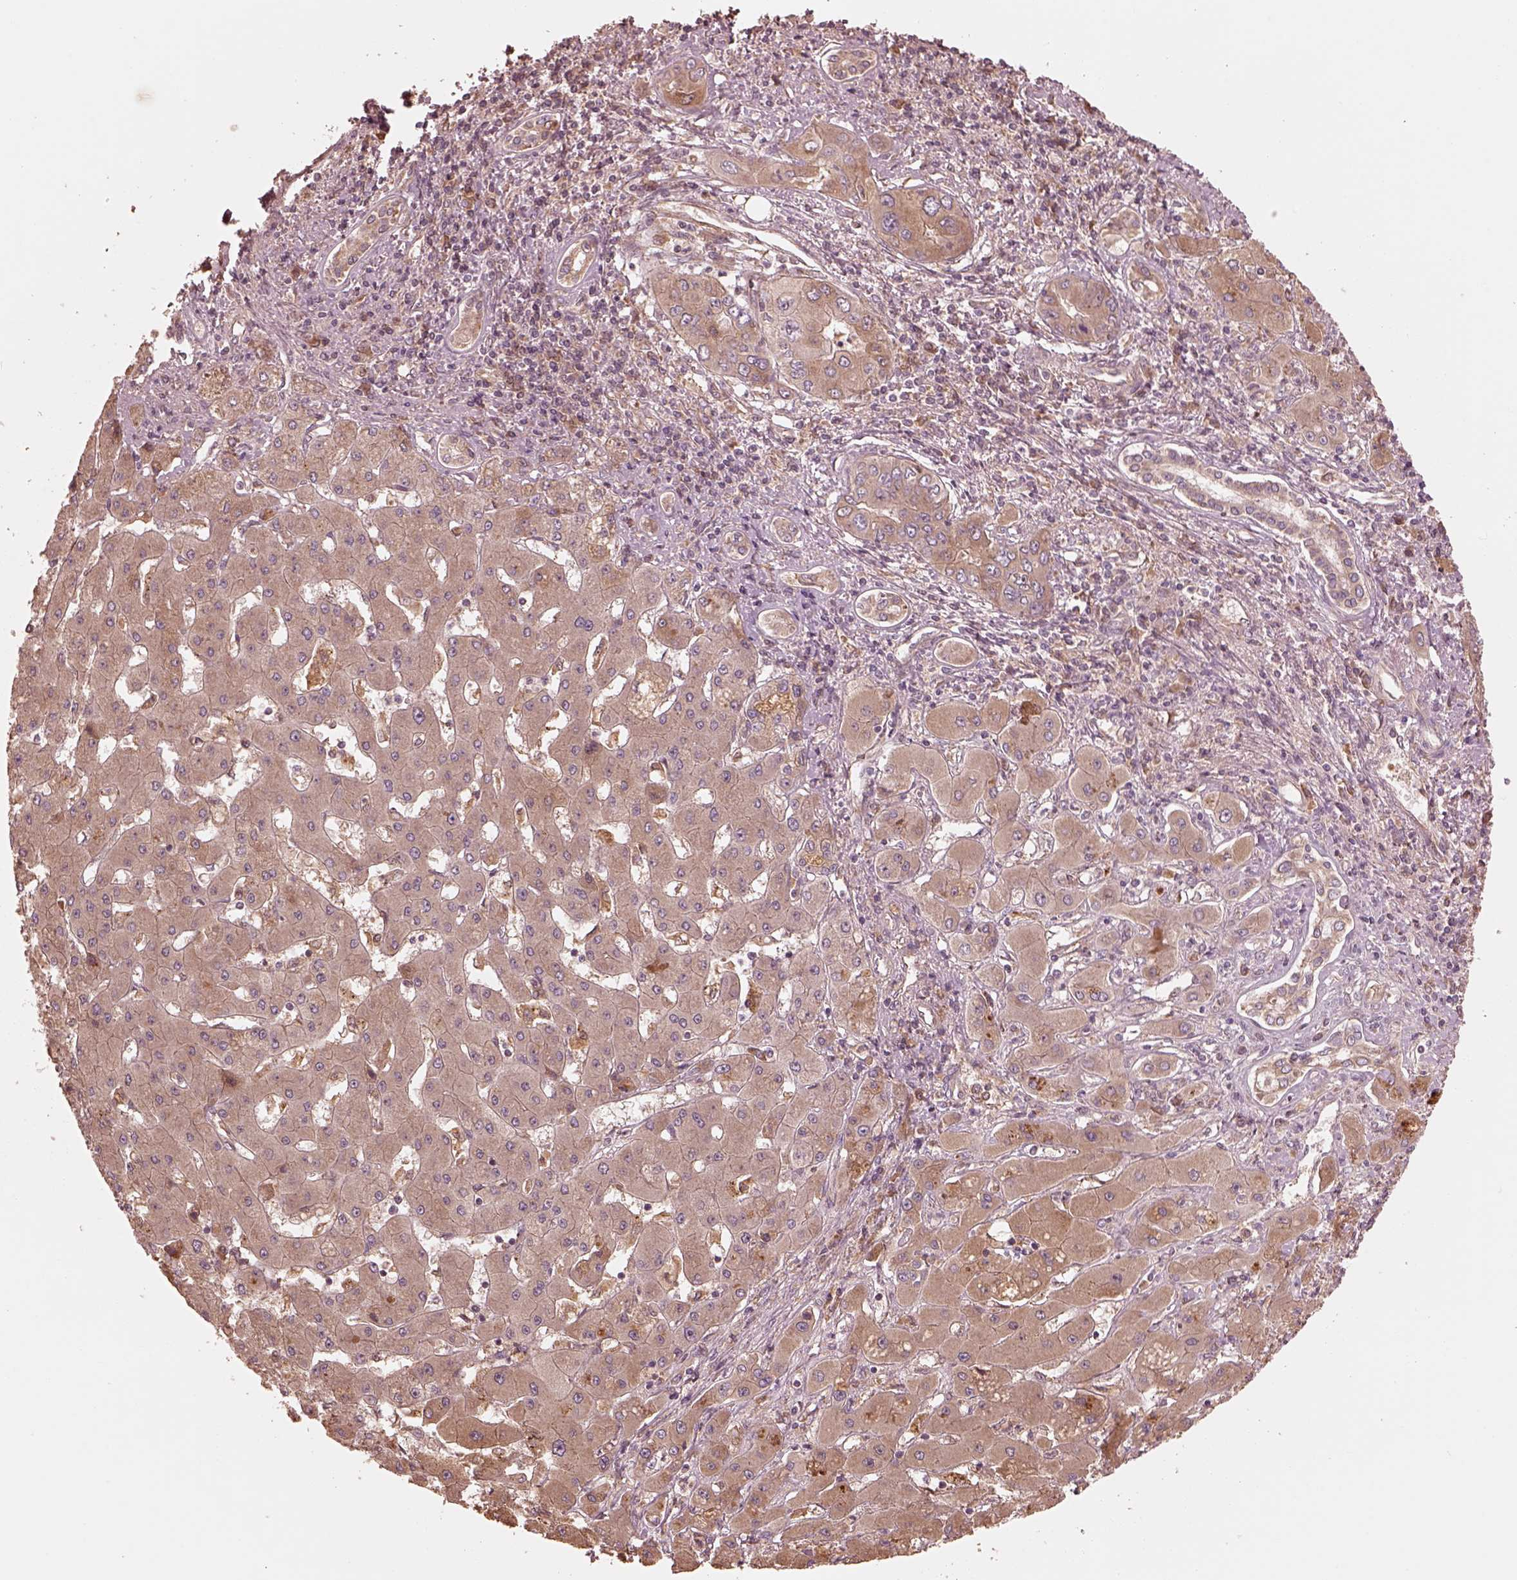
{"staining": {"intensity": "moderate", "quantity": ">75%", "location": "cytoplasmic/membranous"}, "tissue": "liver cancer", "cell_type": "Tumor cells", "image_type": "cancer", "snomed": [{"axis": "morphology", "description": "Cholangiocarcinoma"}, {"axis": "topography", "description": "Liver"}], "caption": "IHC image of neoplastic tissue: human liver cancer (cholangiocarcinoma) stained using immunohistochemistry reveals medium levels of moderate protein expression localized specifically in the cytoplasmic/membranous of tumor cells, appearing as a cytoplasmic/membranous brown color.", "gene": "PIK3R2", "patient": {"sex": "male", "age": 67}}